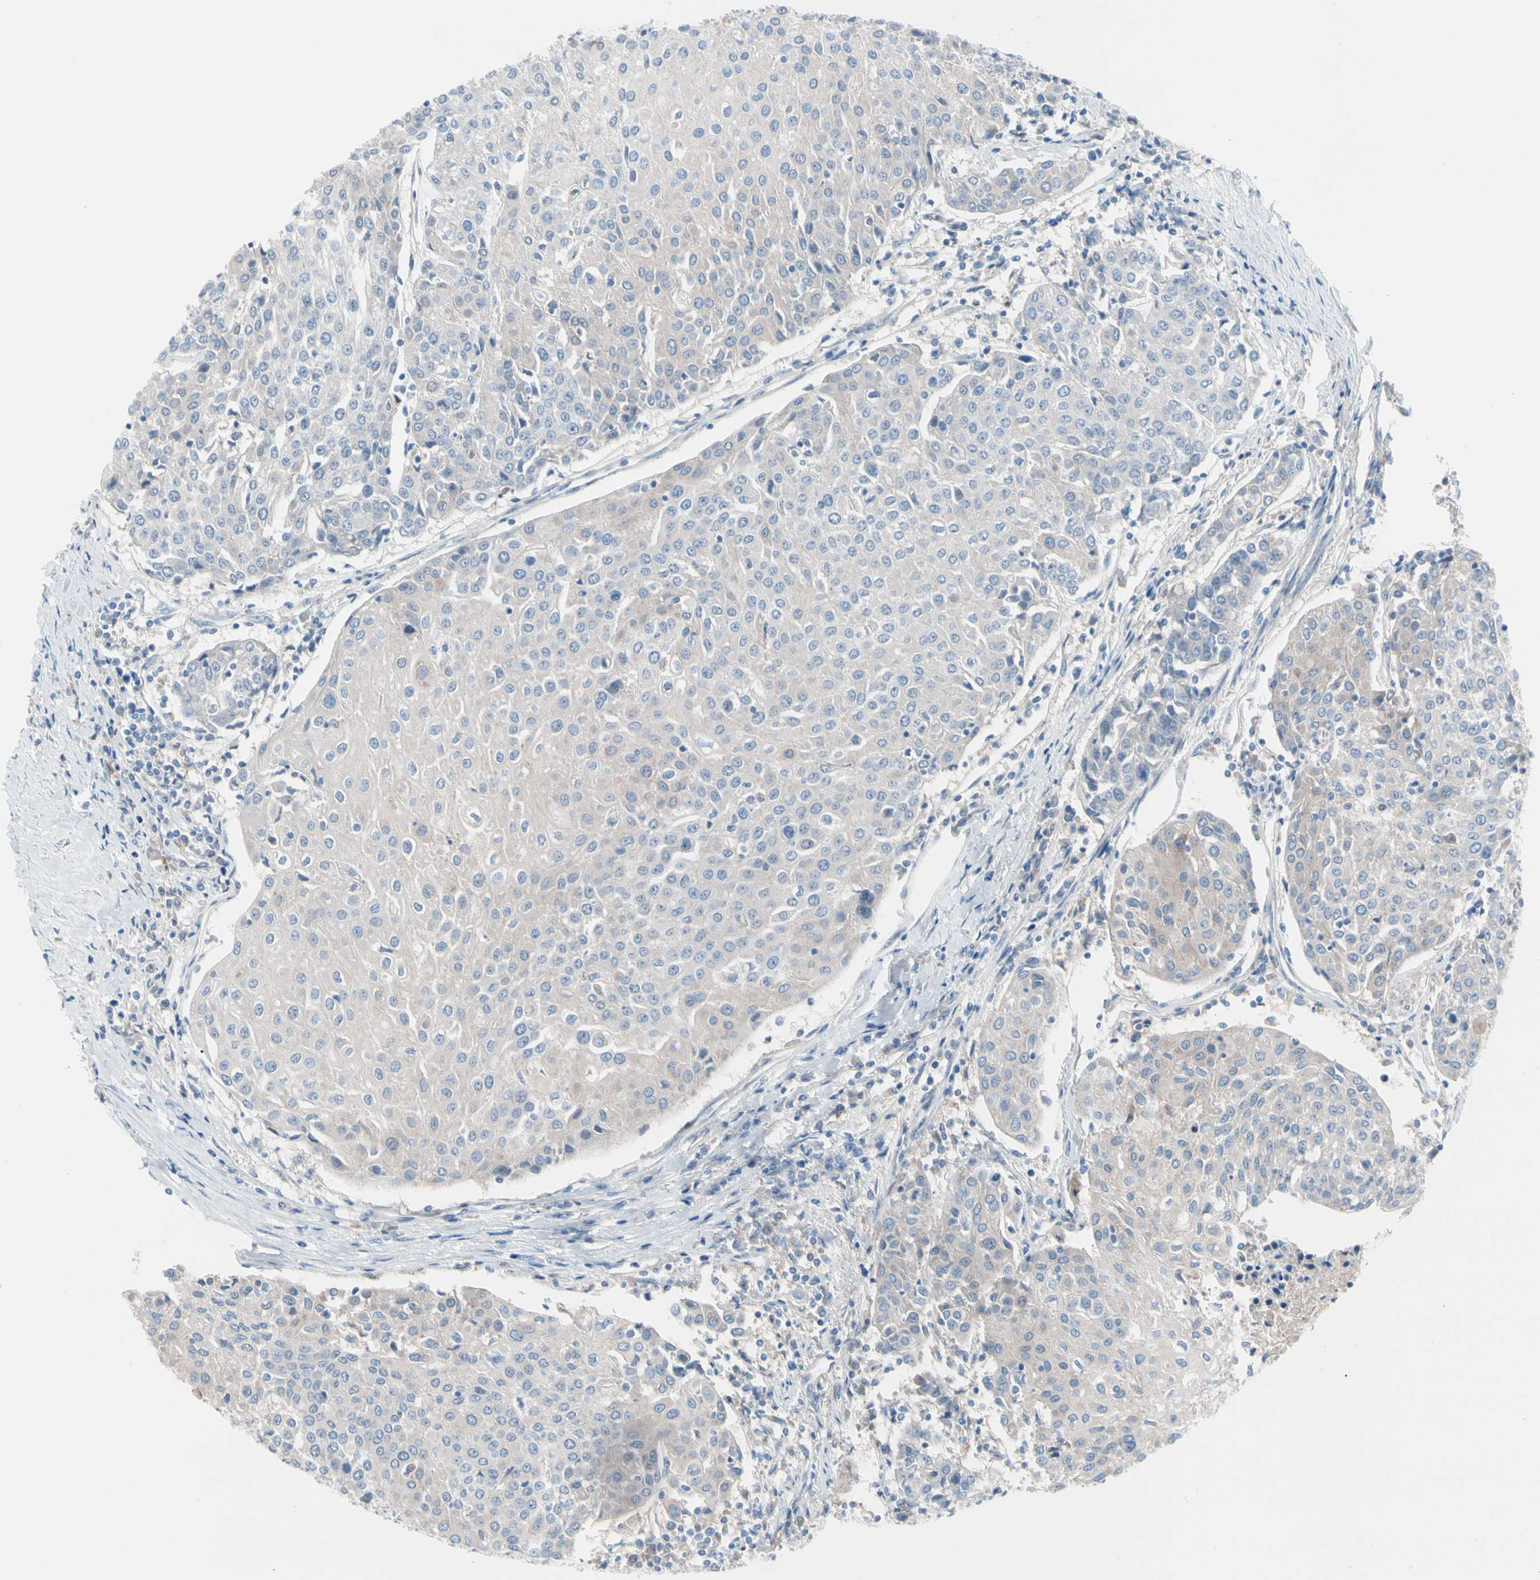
{"staining": {"intensity": "weak", "quantity": "25%-75%", "location": "cytoplasmic/membranous"}, "tissue": "urothelial cancer", "cell_type": "Tumor cells", "image_type": "cancer", "snomed": [{"axis": "morphology", "description": "Urothelial carcinoma, High grade"}, {"axis": "topography", "description": "Urinary bladder"}], "caption": "IHC histopathology image of human urothelial cancer stained for a protein (brown), which shows low levels of weak cytoplasmic/membranous positivity in approximately 25%-75% of tumor cells.", "gene": "CASQ1", "patient": {"sex": "female", "age": 85}}